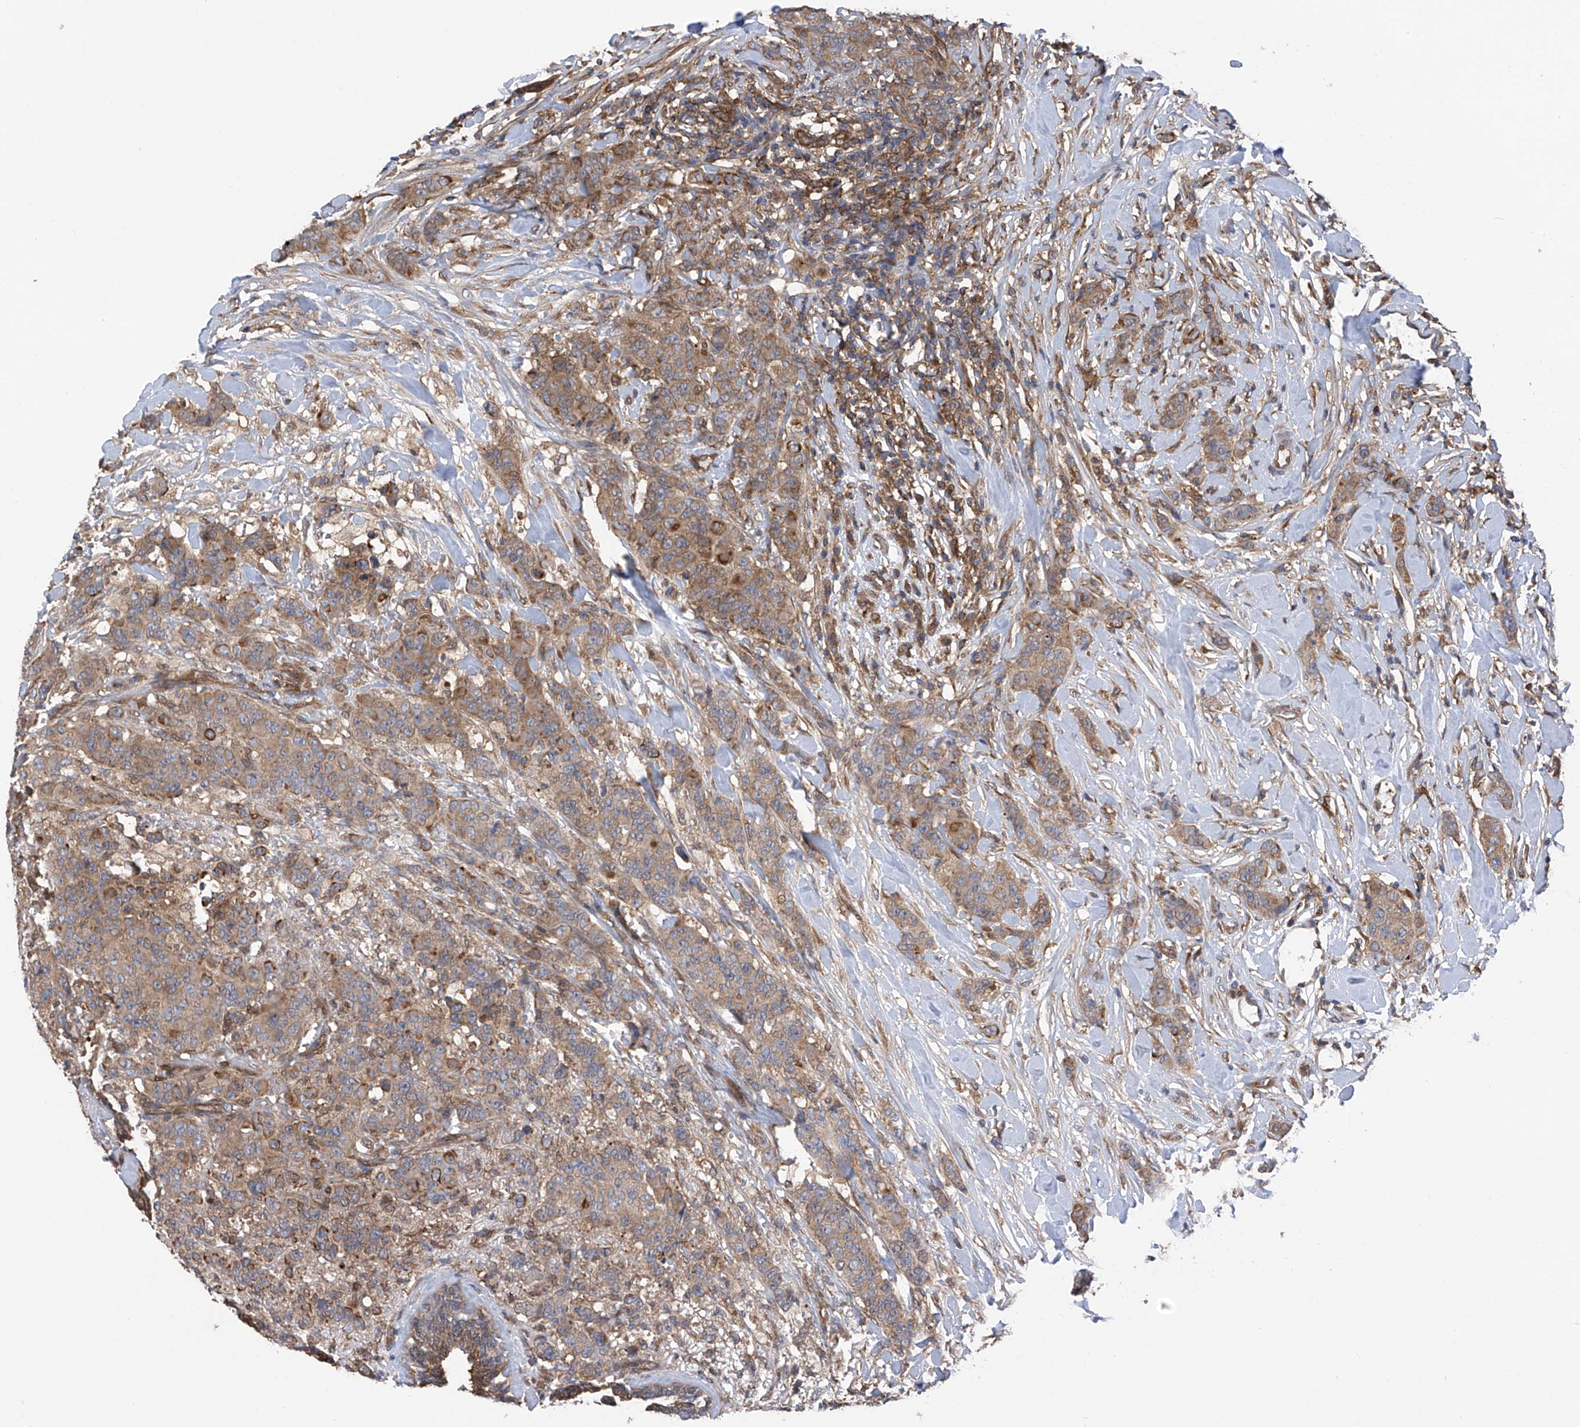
{"staining": {"intensity": "moderate", "quantity": ">75%", "location": "cytoplasmic/membranous"}, "tissue": "breast cancer", "cell_type": "Tumor cells", "image_type": "cancer", "snomed": [{"axis": "morphology", "description": "Duct carcinoma"}, {"axis": "topography", "description": "Breast"}], "caption": "The micrograph exhibits immunohistochemical staining of intraductal carcinoma (breast). There is moderate cytoplasmic/membranous staining is appreciated in approximately >75% of tumor cells.", "gene": "CHPF", "patient": {"sex": "female", "age": 40}}